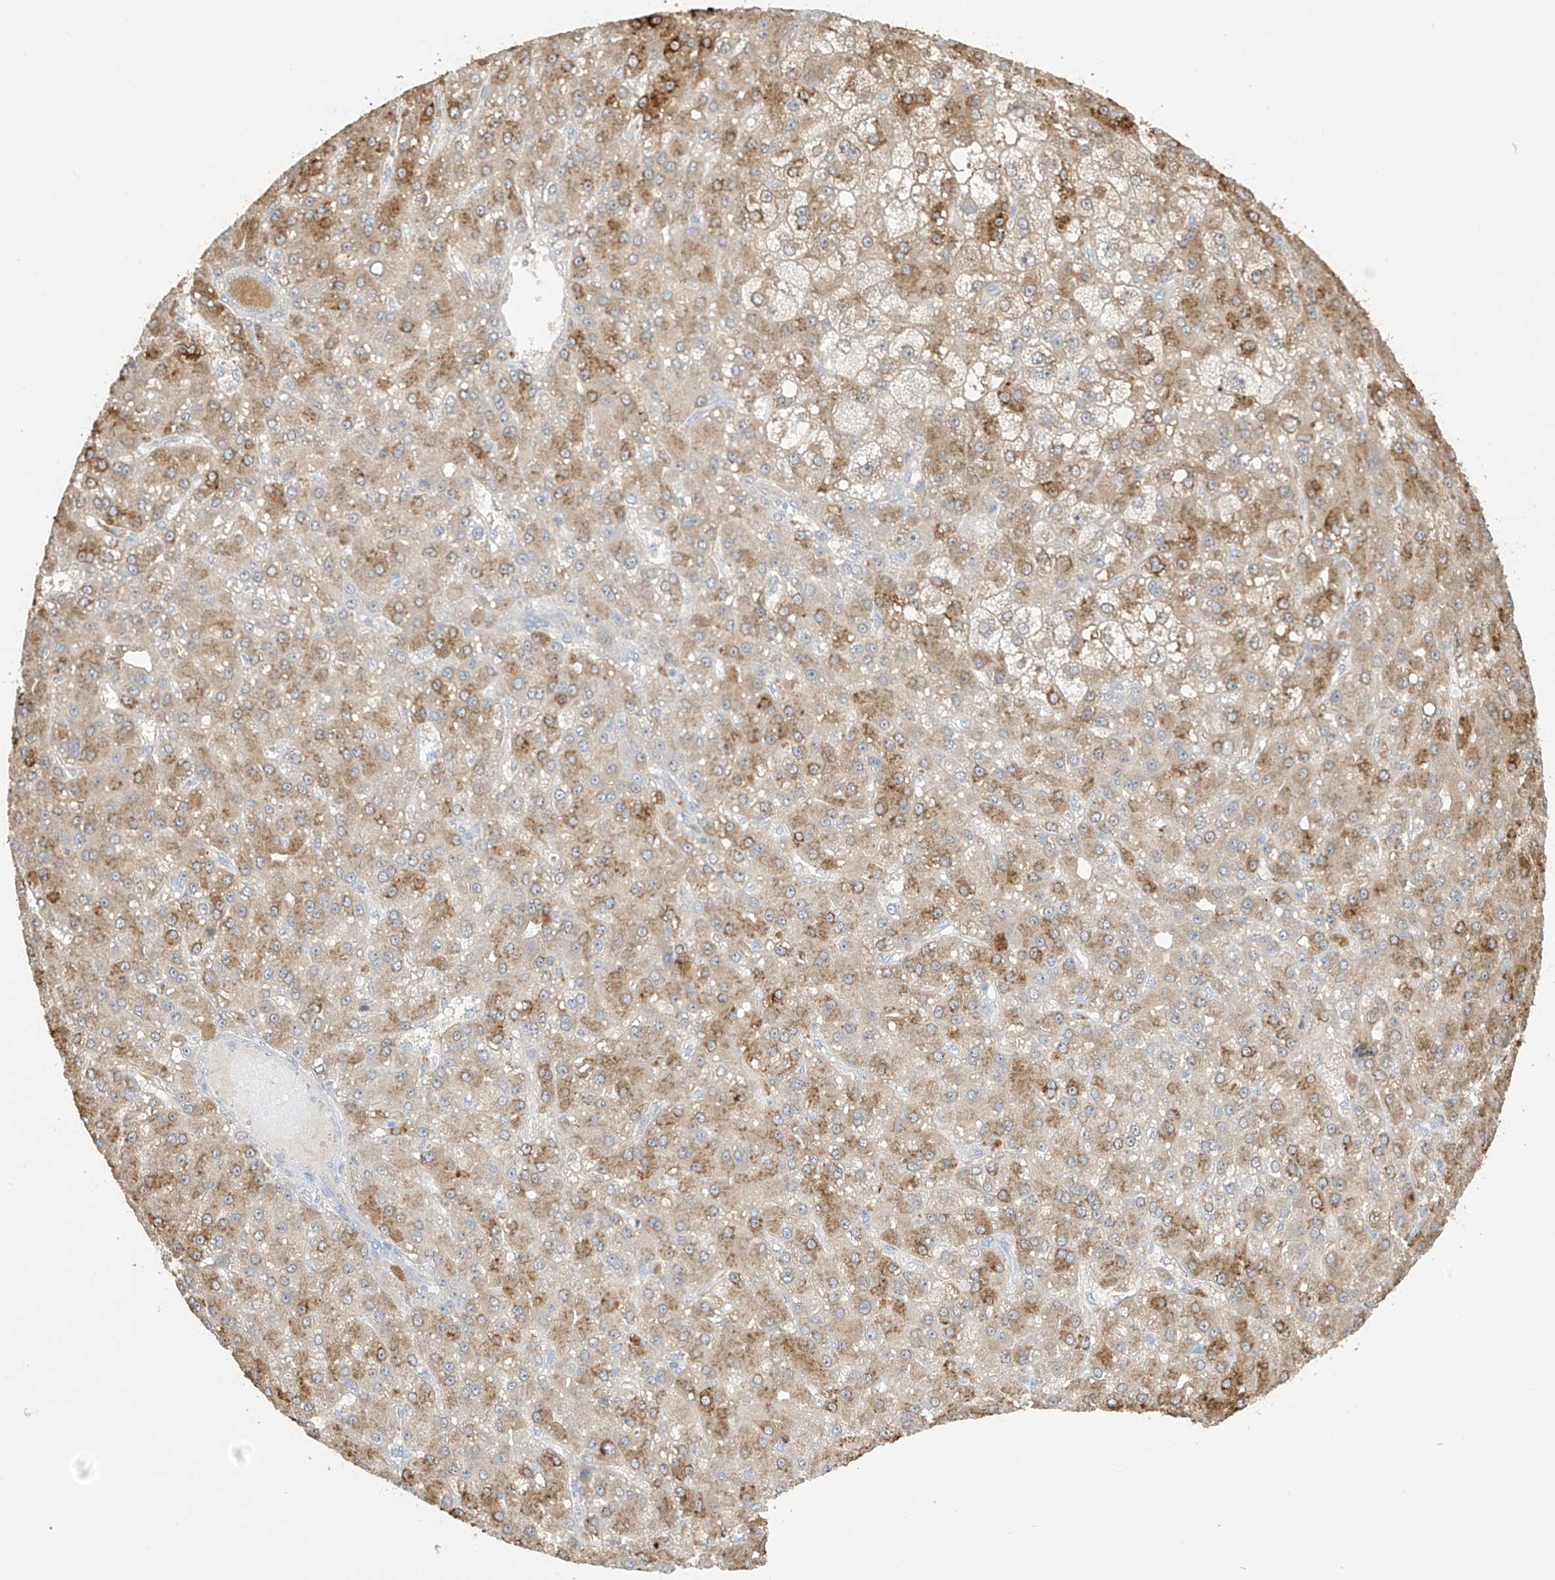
{"staining": {"intensity": "moderate", "quantity": ">75%", "location": "cytoplasmic/membranous"}, "tissue": "liver cancer", "cell_type": "Tumor cells", "image_type": "cancer", "snomed": [{"axis": "morphology", "description": "Carcinoma, Hepatocellular, NOS"}, {"axis": "topography", "description": "Liver"}], "caption": "Protein staining demonstrates moderate cytoplasmic/membranous positivity in approximately >75% of tumor cells in liver cancer.", "gene": "SLFN14", "patient": {"sex": "male", "age": 67}}